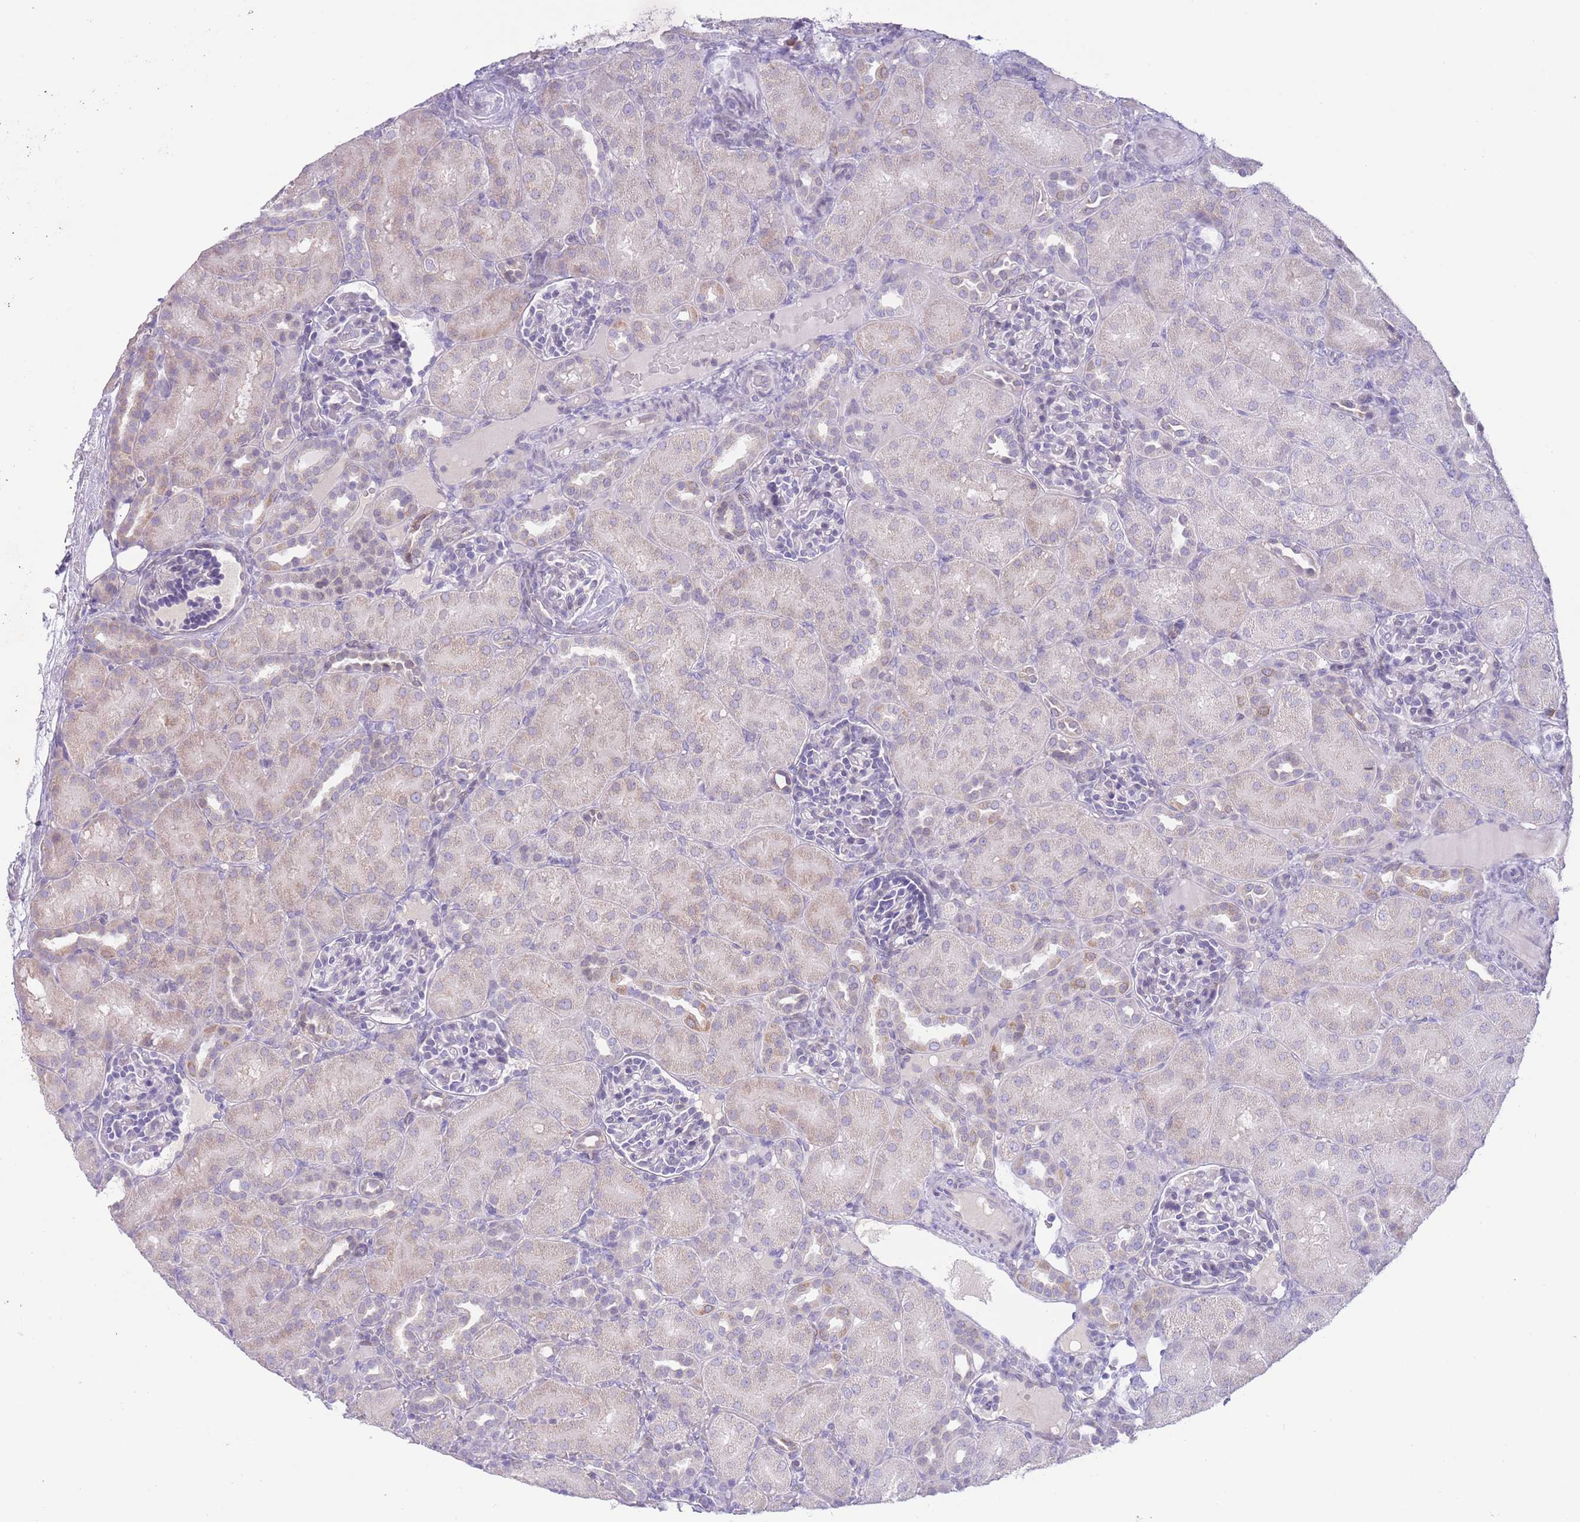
{"staining": {"intensity": "negative", "quantity": "none", "location": "none"}, "tissue": "kidney", "cell_type": "Cells in glomeruli", "image_type": "normal", "snomed": [{"axis": "morphology", "description": "Normal tissue, NOS"}, {"axis": "topography", "description": "Kidney"}], "caption": "DAB (3,3'-diaminobenzidine) immunohistochemical staining of normal human kidney displays no significant expression in cells in glomeruli.", "gene": "EBPL", "patient": {"sex": "male", "age": 1}}